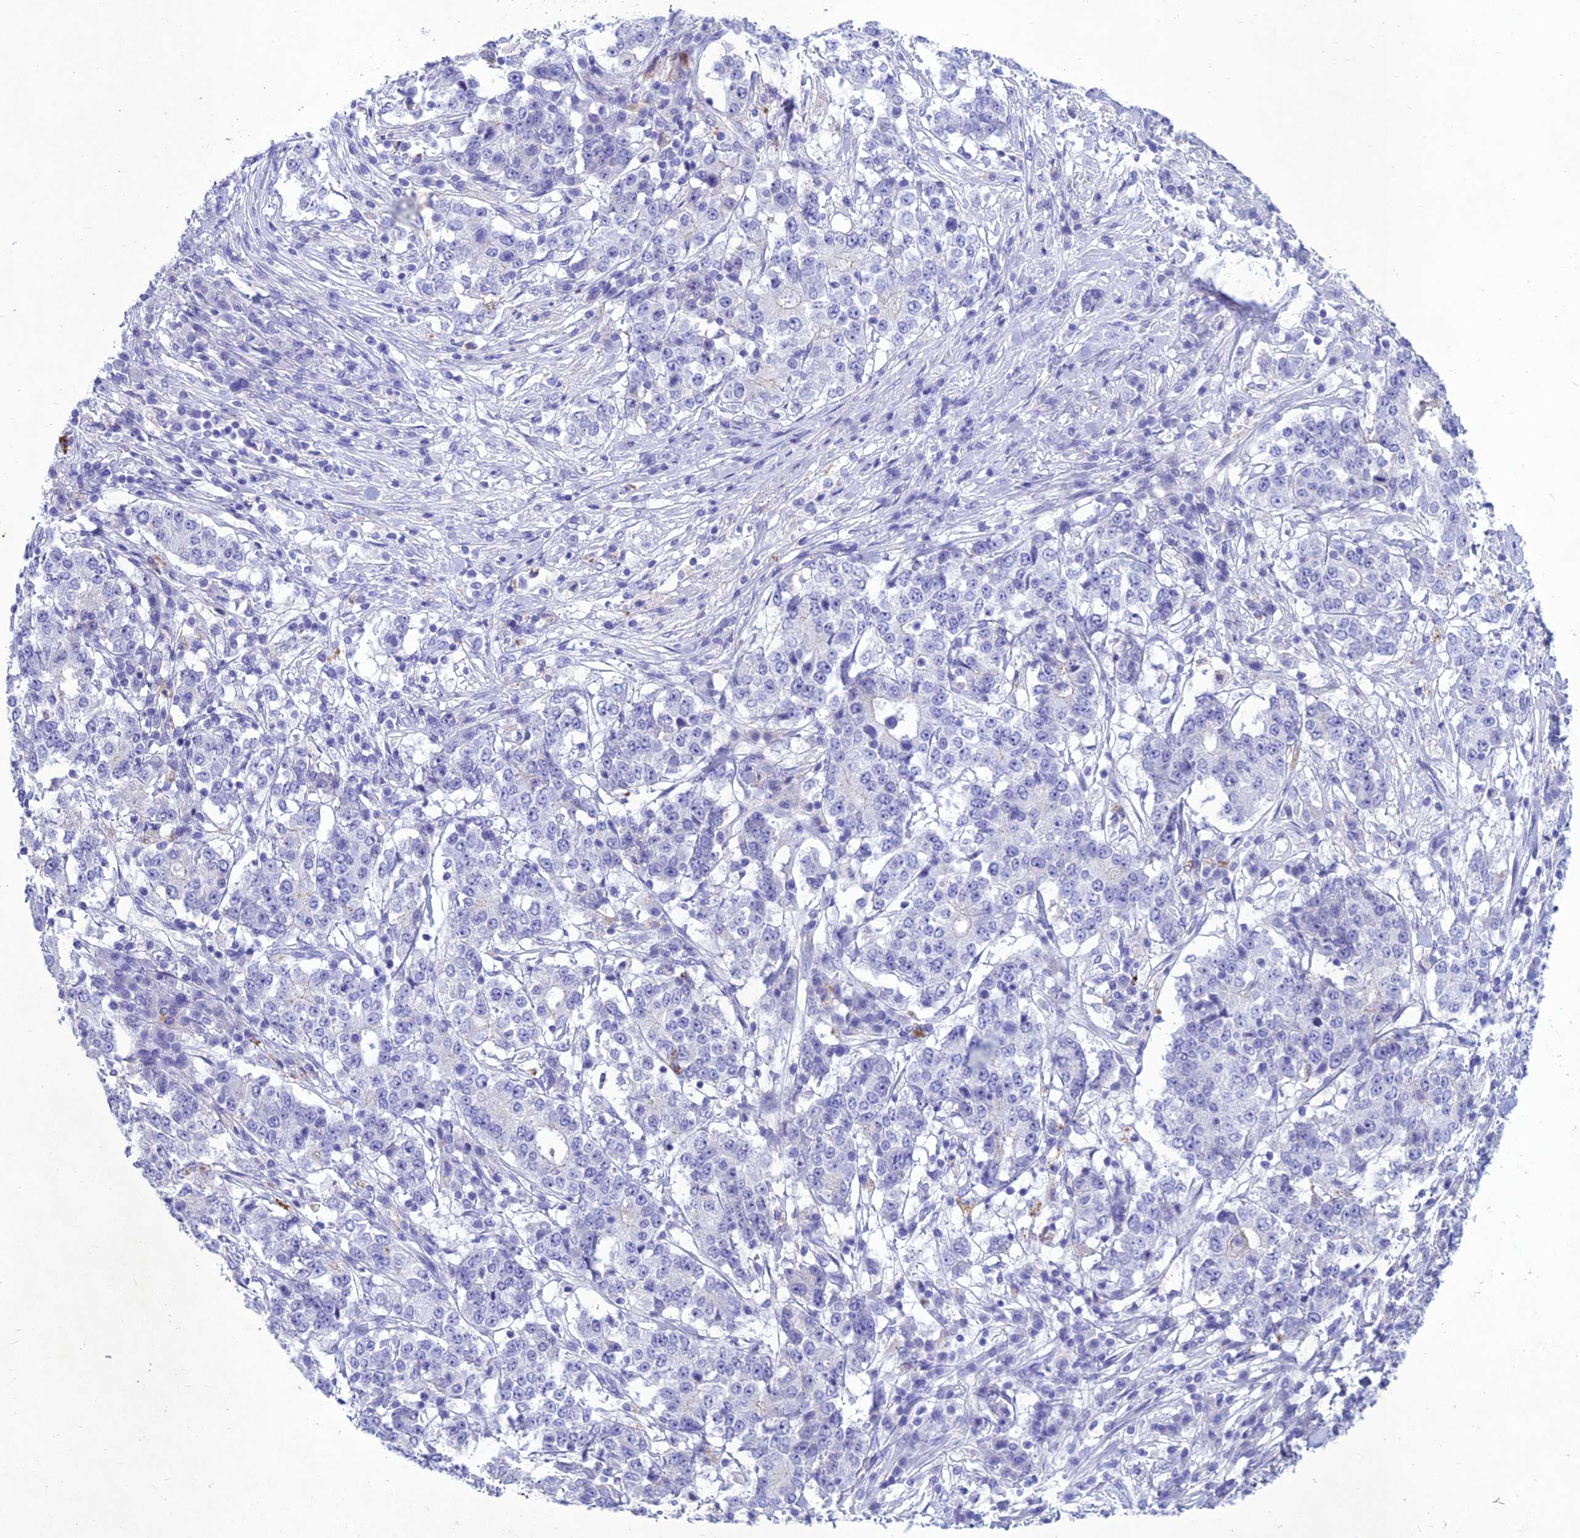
{"staining": {"intensity": "negative", "quantity": "none", "location": "none"}, "tissue": "stomach cancer", "cell_type": "Tumor cells", "image_type": "cancer", "snomed": [{"axis": "morphology", "description": "Adenocarcinoma, NOS"}, {"axis": "topography", "description": "Stomach"}], "caption": "The image displays no staining of tumor cells in stomach adenocarcinoma.", "gene": "IFT172", "patient": {"sex": "male", "age": 59}}